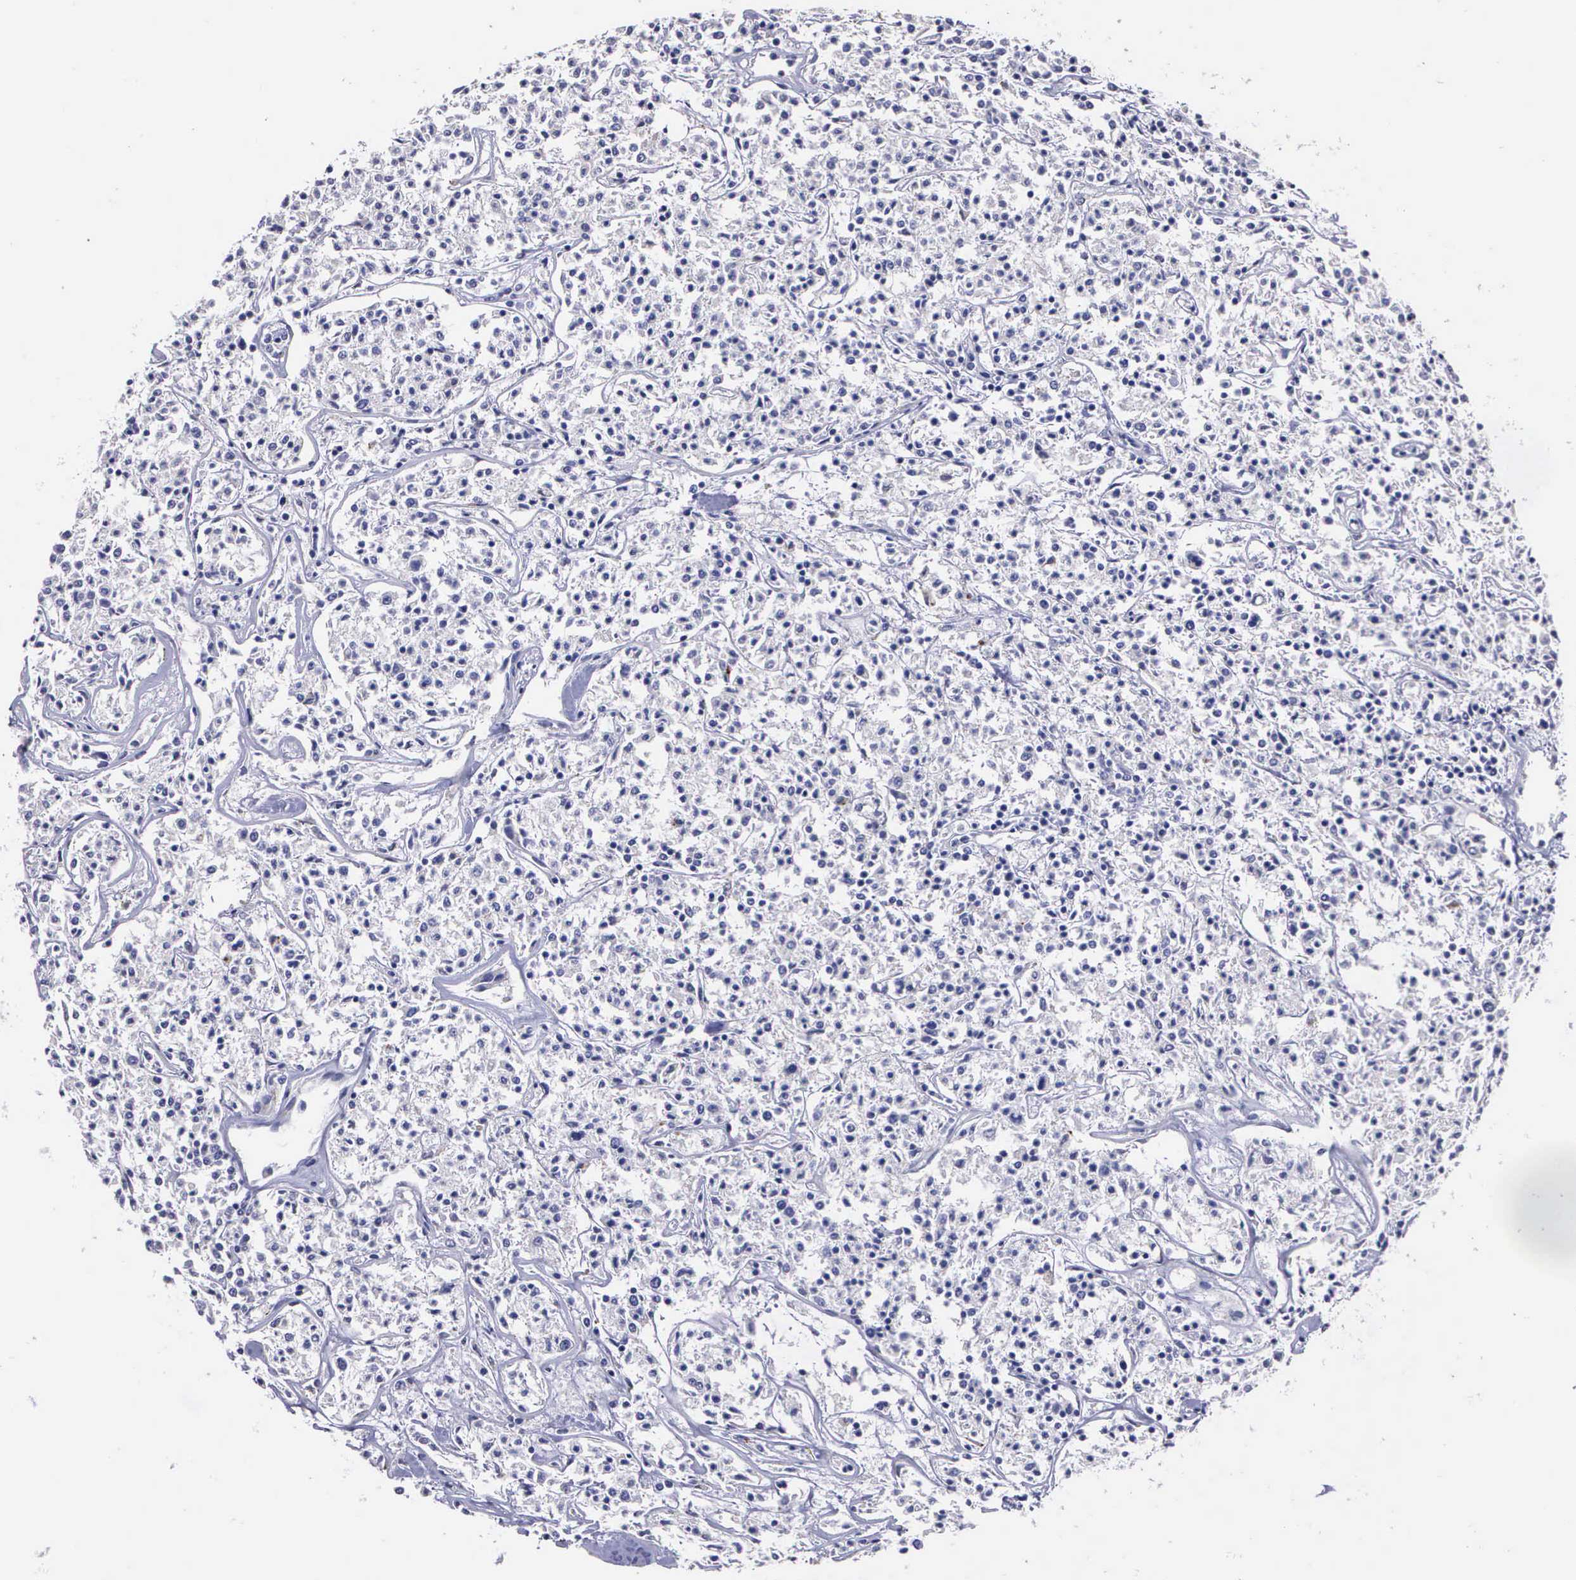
{"staining": {"intensity": "negative", "quantity": "none", "location": "none"}, "tissue": "lymphoma", "cell_type": "Tumor cells", "image_type": "cancer", "snomed": [{"axis": "morphology", "description": "Malignant lymphoma, non-Hodgkin's type, Low grade"}, {"axis": "topography", "description": "Small intestine"}], "caption": "The image demonstrates no staining of tumor cells in low-grade malignant lymphoma, non-Hodgkin's type.", "gene": "CRELD2", "patient": {"sex": "female", "age": 59}}